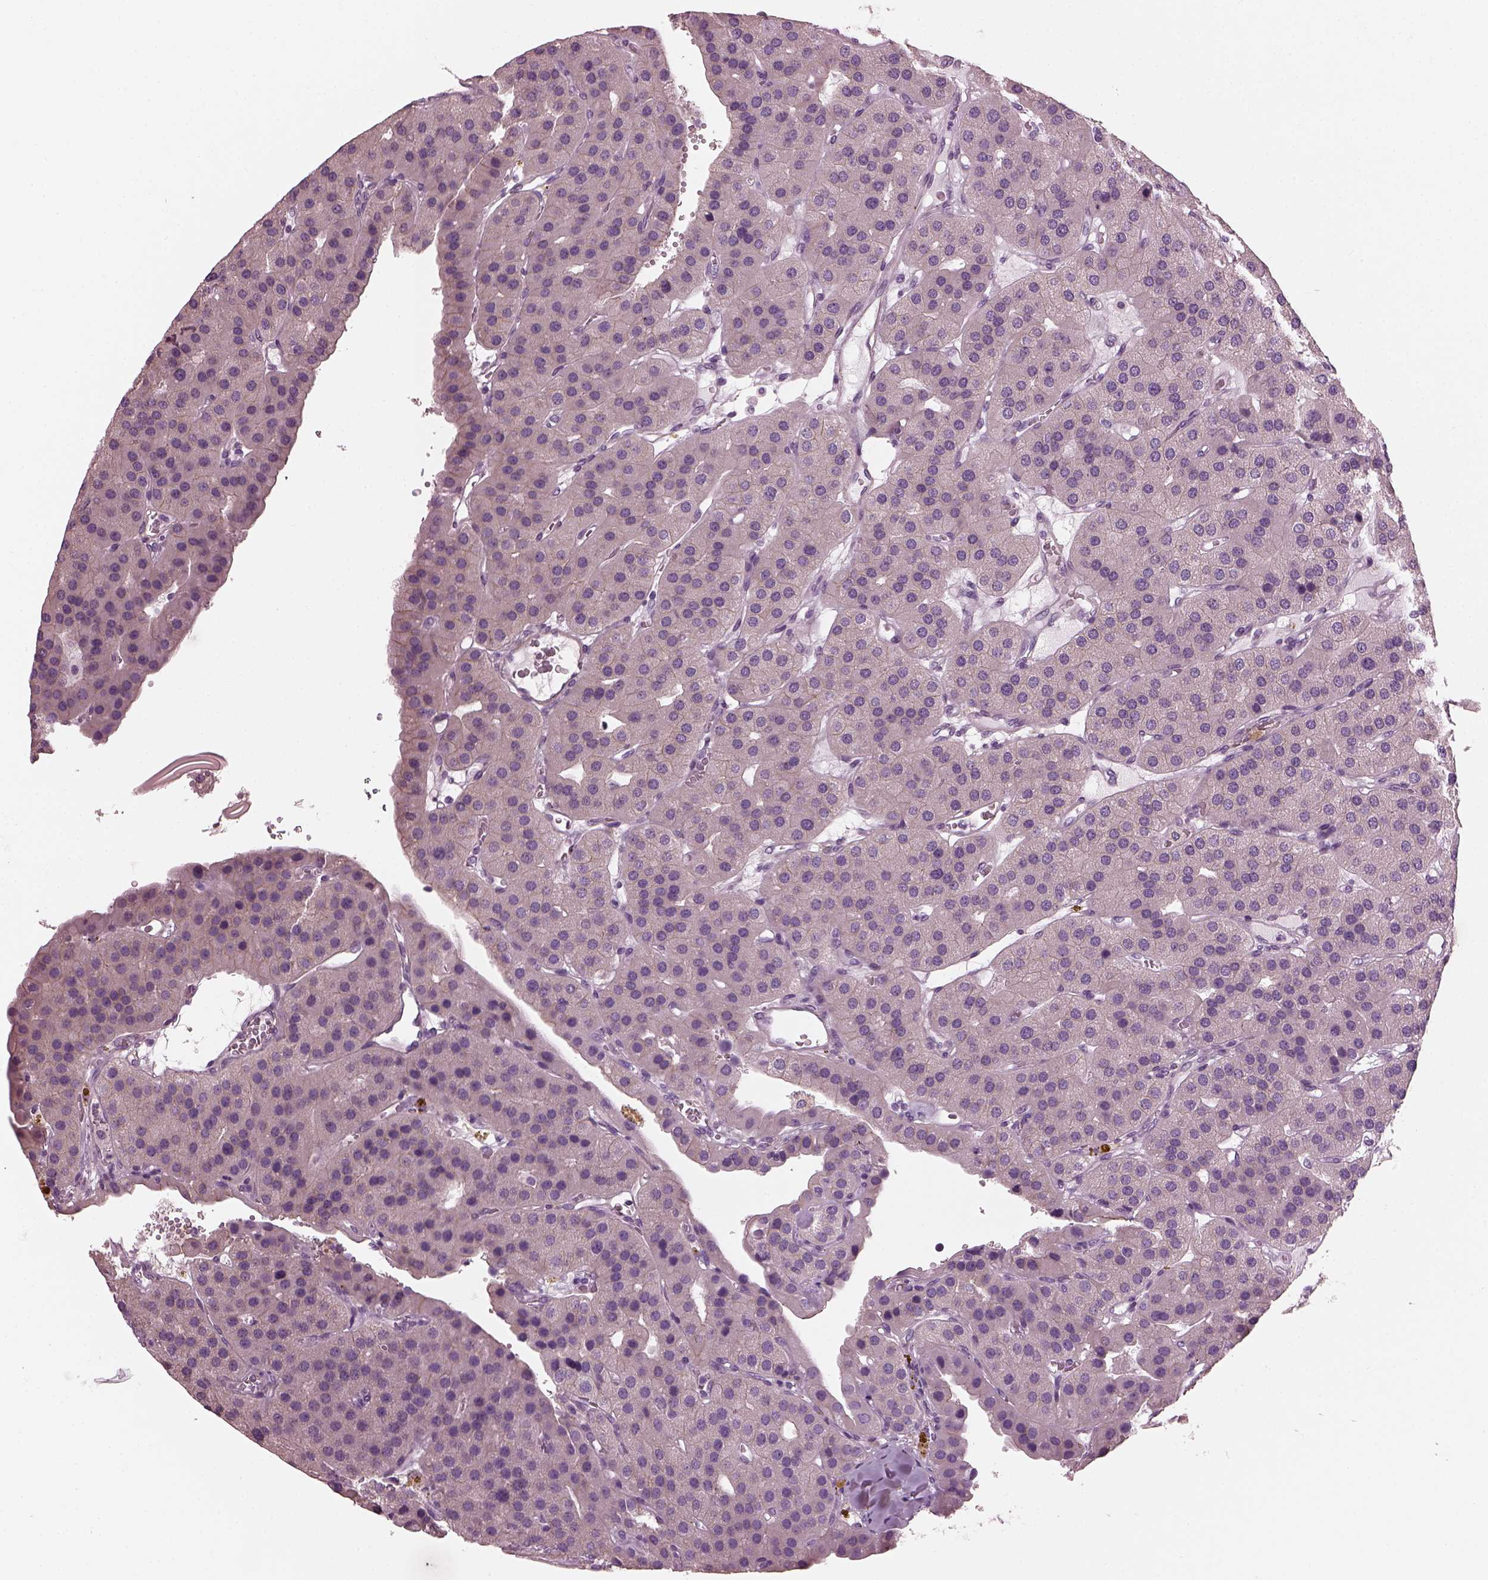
{"staining": {"intensity": "negative", "quantity": "none", "location": "none"}, "tissue": "parathyroid gland", "cell_type": "Glandular cells", "image_type": "normal", "snomed": [{"axis": "morphology", "description": "Normal tissue, NOS"}, {"axis": "morphology", "description": "Adenoma, NOS"}, {"axis": "topography", "description": "Parathyroid gland"}], "caption": "Immunohistochemistry photomicrograph of normal parathyroid gland stained for a protein (brown), which shows no staining in glandular cells.", "gene": "BFSP1", "patient": {"sex": "female", "age": 86}}